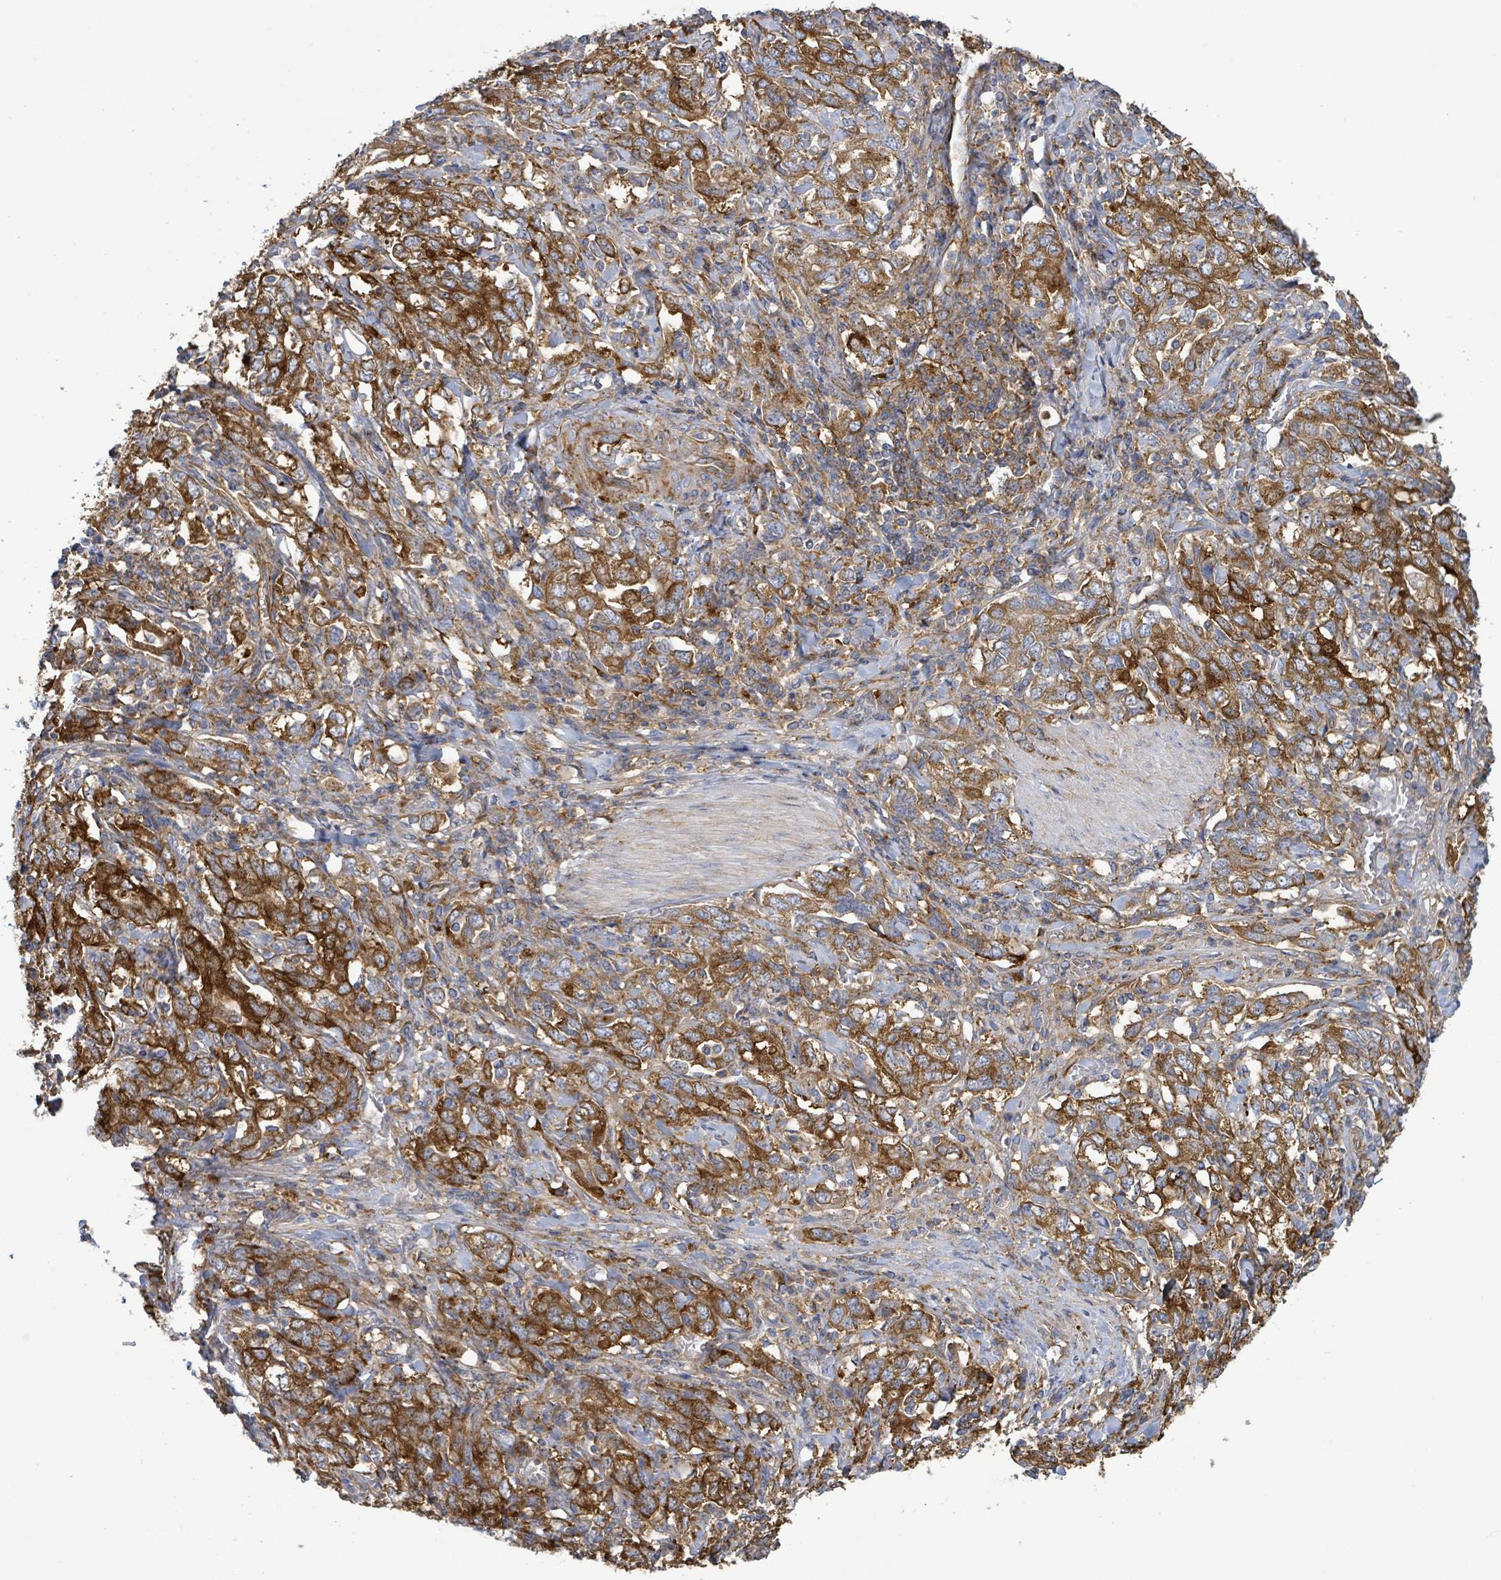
{"staining": {"intensity": "strong", "quantity": ">75%", "location": "cytoplasmic/membranous"}, "tissue": "stomach cancer", "cell_type": "Tumor cells", "image_type": "cancer", "snomed": [{"axis": "morphology", "description": "Adenocarcinoma, NOS"}, {"axis": "topography", "description": "Stomach, upper"}, {"axis": "topography", "description": "Stomach"}], "caption": "Approximately >75% of tumor cells in human stomach cancer (adenocarcinoma) show strong cytoplasmic/membranous protein positivity as visualized by brown immunohistochemical staining.", "gene": "EGFL7", "patient": {"sex": "male", "age": 62}}